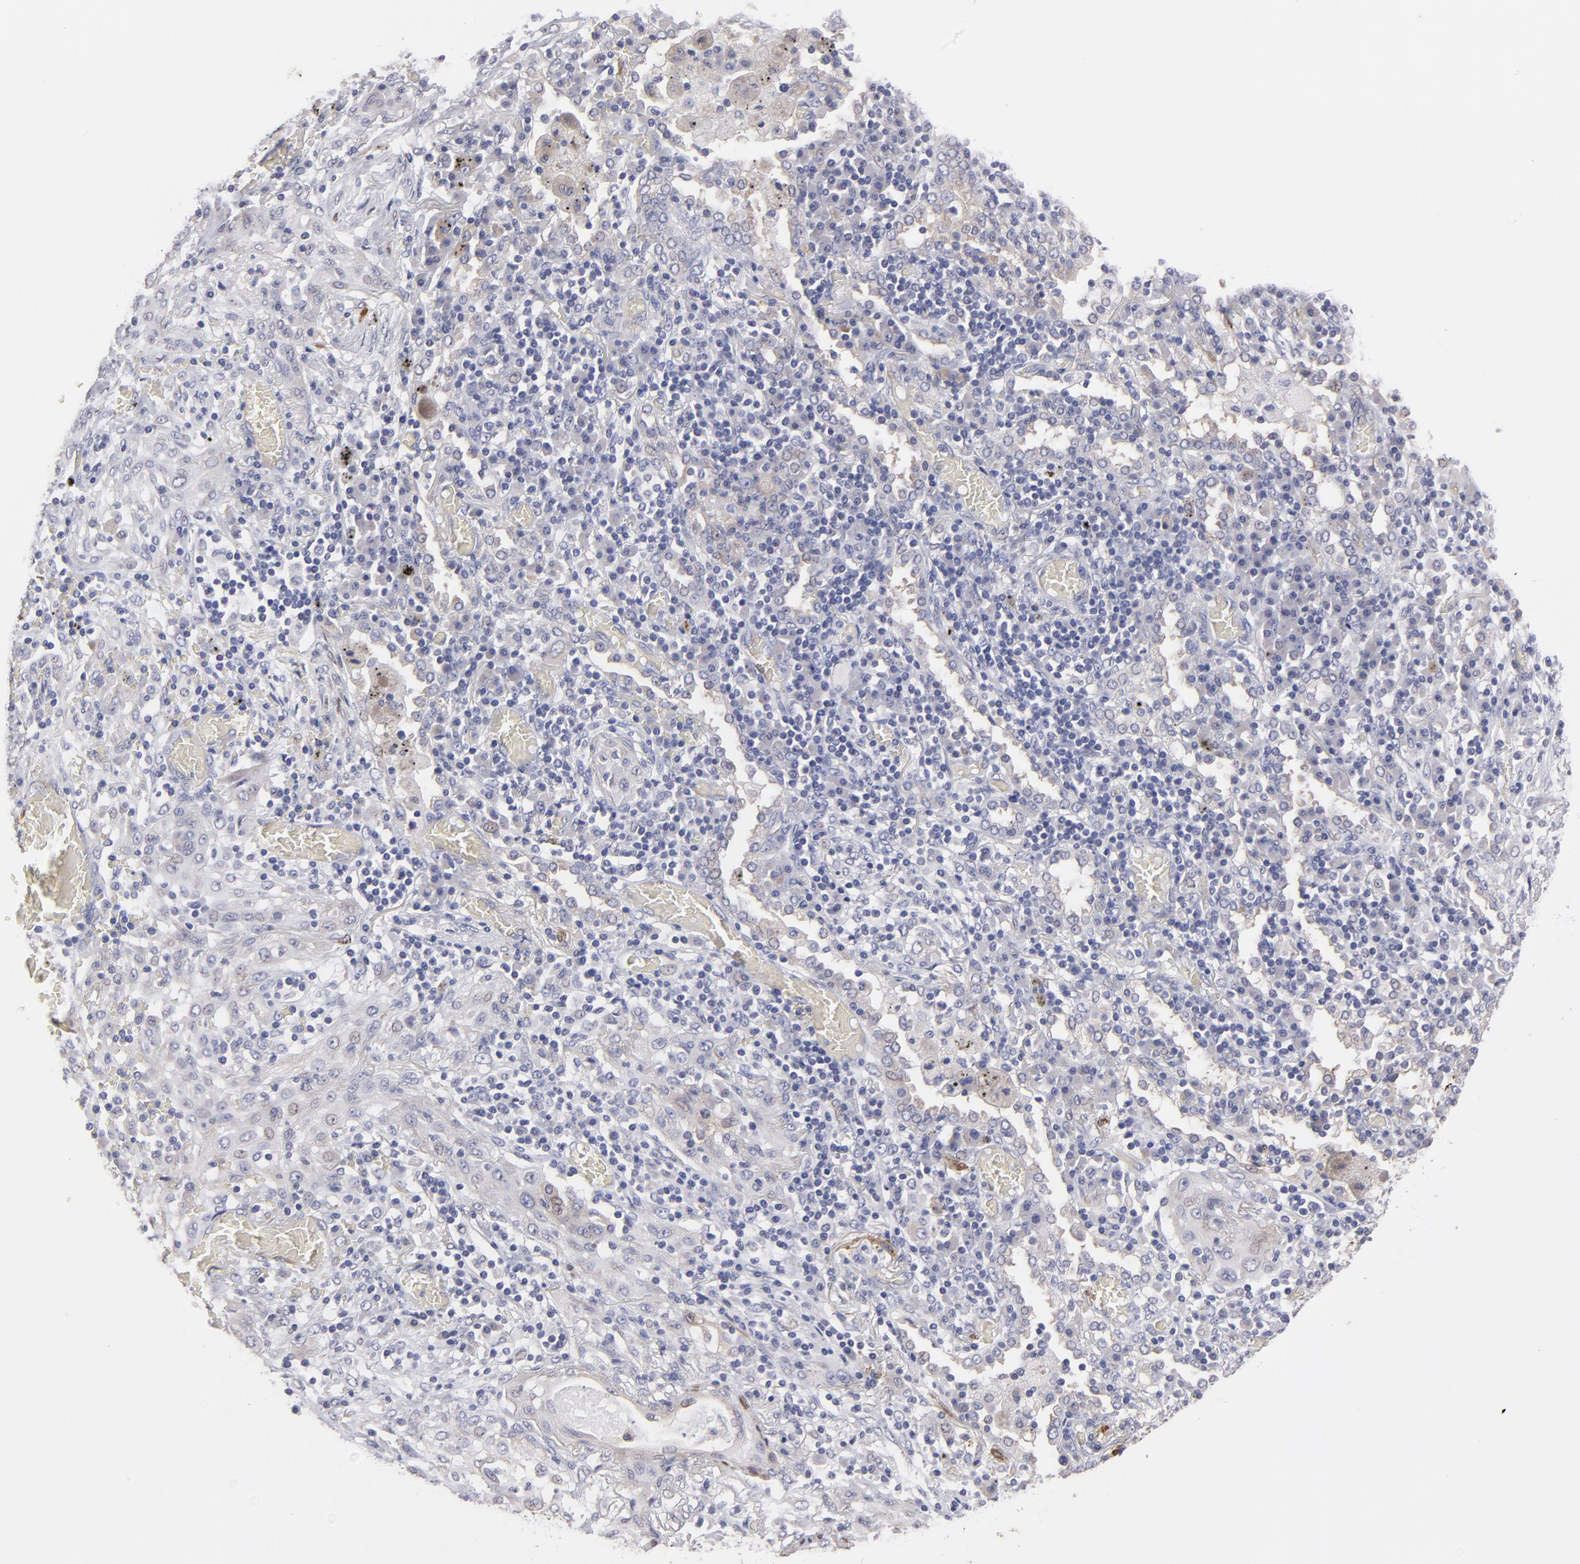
{"staining": {"intensity": "weak", "quantity": "<25%", "location": "cytoplasmic/membranous"}, "tissue": "lung cancer", "cell_type": "Tumor cells", "image_type": "cancer", "snomed": [{"axis": "morphology", "description": "Squamous cell carcinoma, NOS"}, {"axis": "topography", "description": "Lung"}], "caption": "The immunohistochemistry image has no significant expression in tumor cells of squamous cell carcinoma (lung) tissue.", "gene": "SLMAP", "patient": {"sex": "female", "age": 47}}